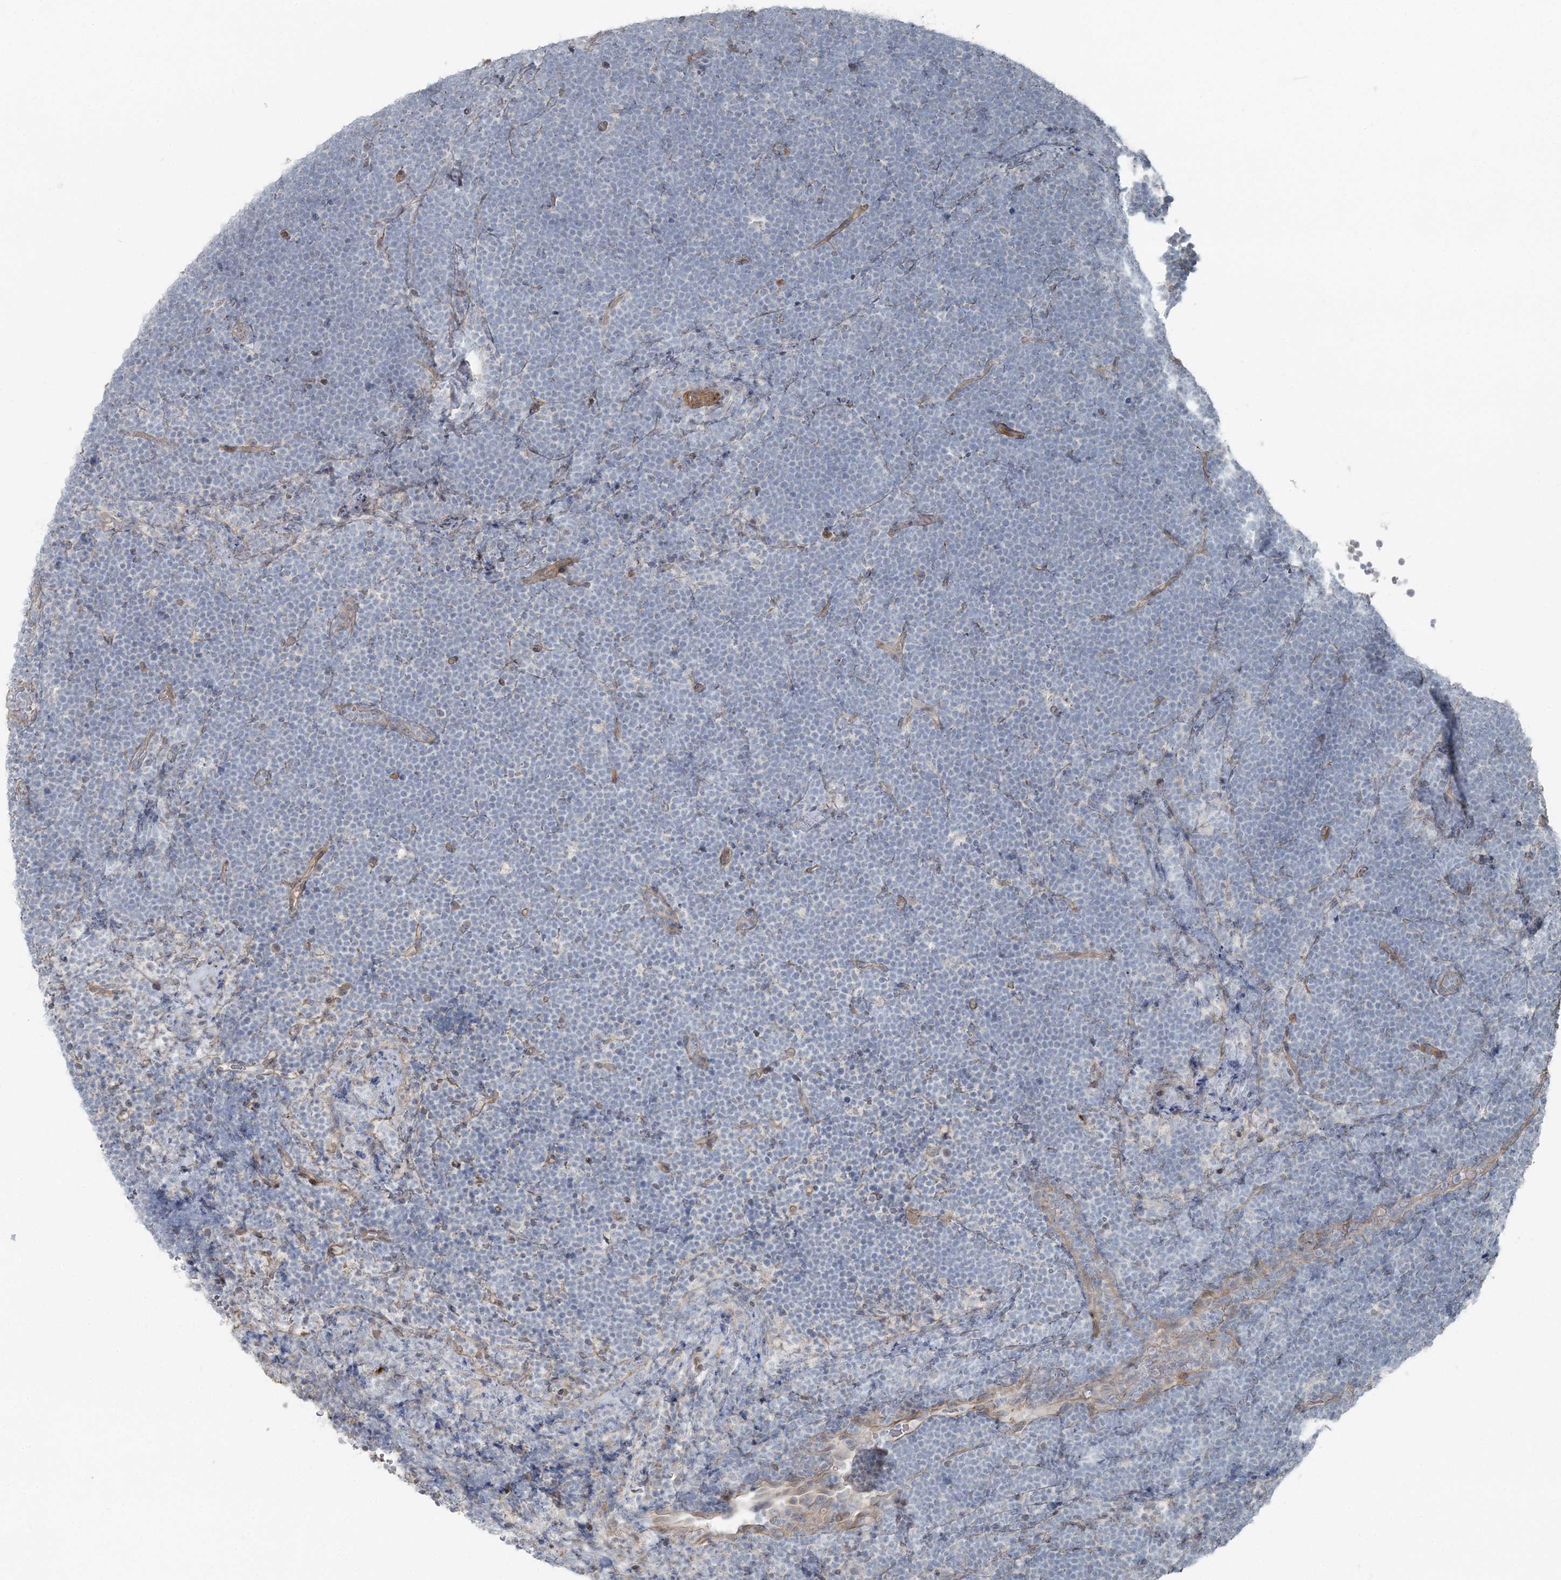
{"staining": {"intensity": "negative", "quantity": "none", "location": "none"}, "tissue": "lymphoma", "cell_type": "Tumor cells", "image_type": "cancer", "snomed": [{"axis": "morphology", "description": "Malignant lymphoma, non-Hodgkin's type, High grade"}, {"axis": "topography", "description": "Lymph node"}], "caption": "Protein analysis of malignant lymphoma, non-Hodgkin's type (high-grade) shows no significant positivity in tumor cells.", "gene": "FBXL17", "patient": {"sex": "male", "age": 13}}